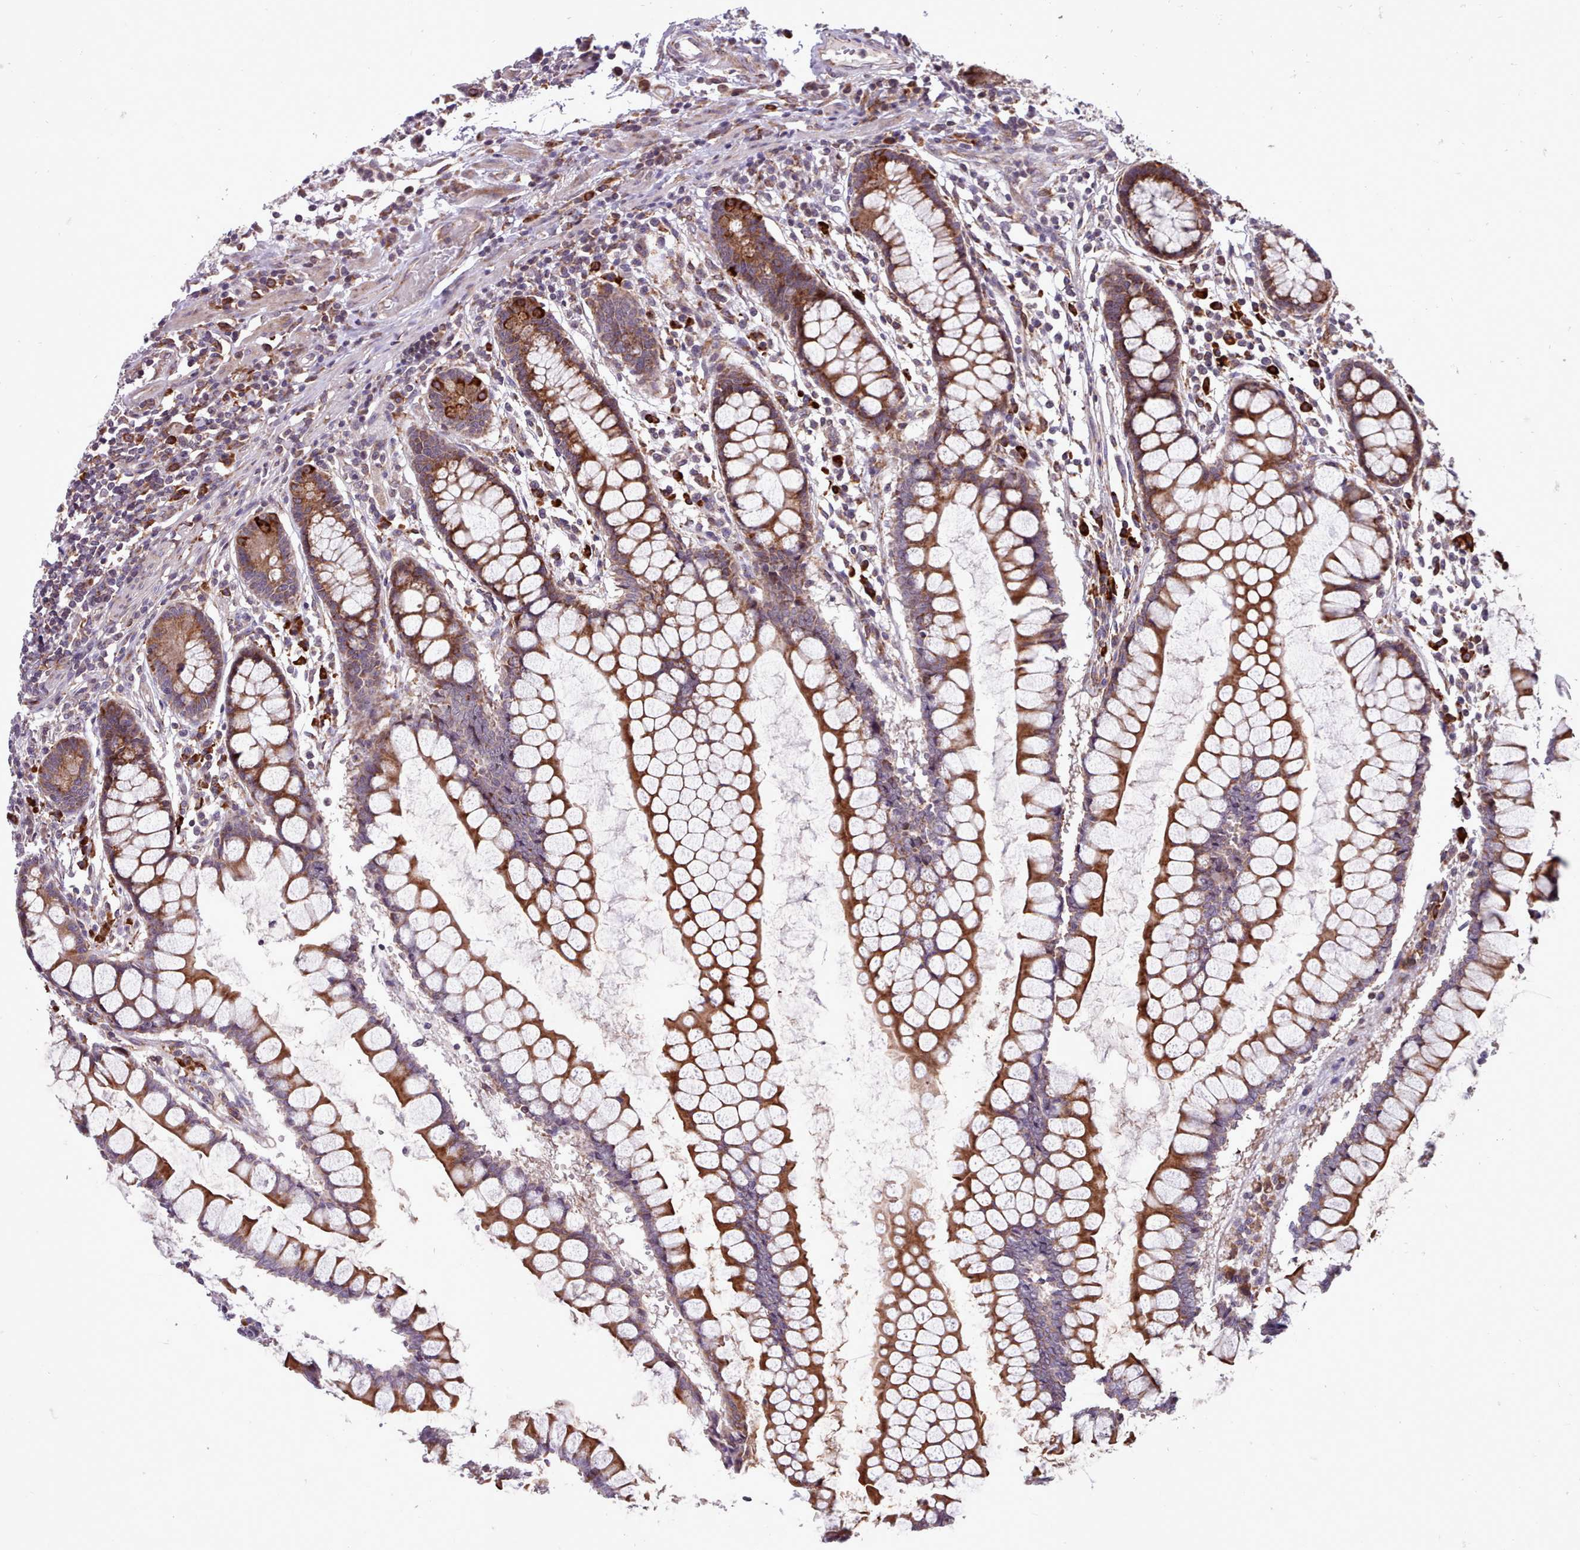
{"staining": {"intensity": "moderate", "quantity": ">75%", "location": "cytoplasmic/membranous"}, "tissue": "colon", "cell_type": "Endothelial cells", "image_type": "normal", "snomed": [{"axis": "morphology", "description": "Normal tissue, NOS"}, {"axis": "morphology", "description": "Adenocarcinoma, NOS"}, {"axis": "topography", "description": "Colon"}], "caption": "Protein expression analysis of unremarkable colon reveals moderate cytoplasmic/membranous positivity in about >75% of endothelial cells.", "gene": "TTLL3", "patient": {"sex": "female", "age": 55}}